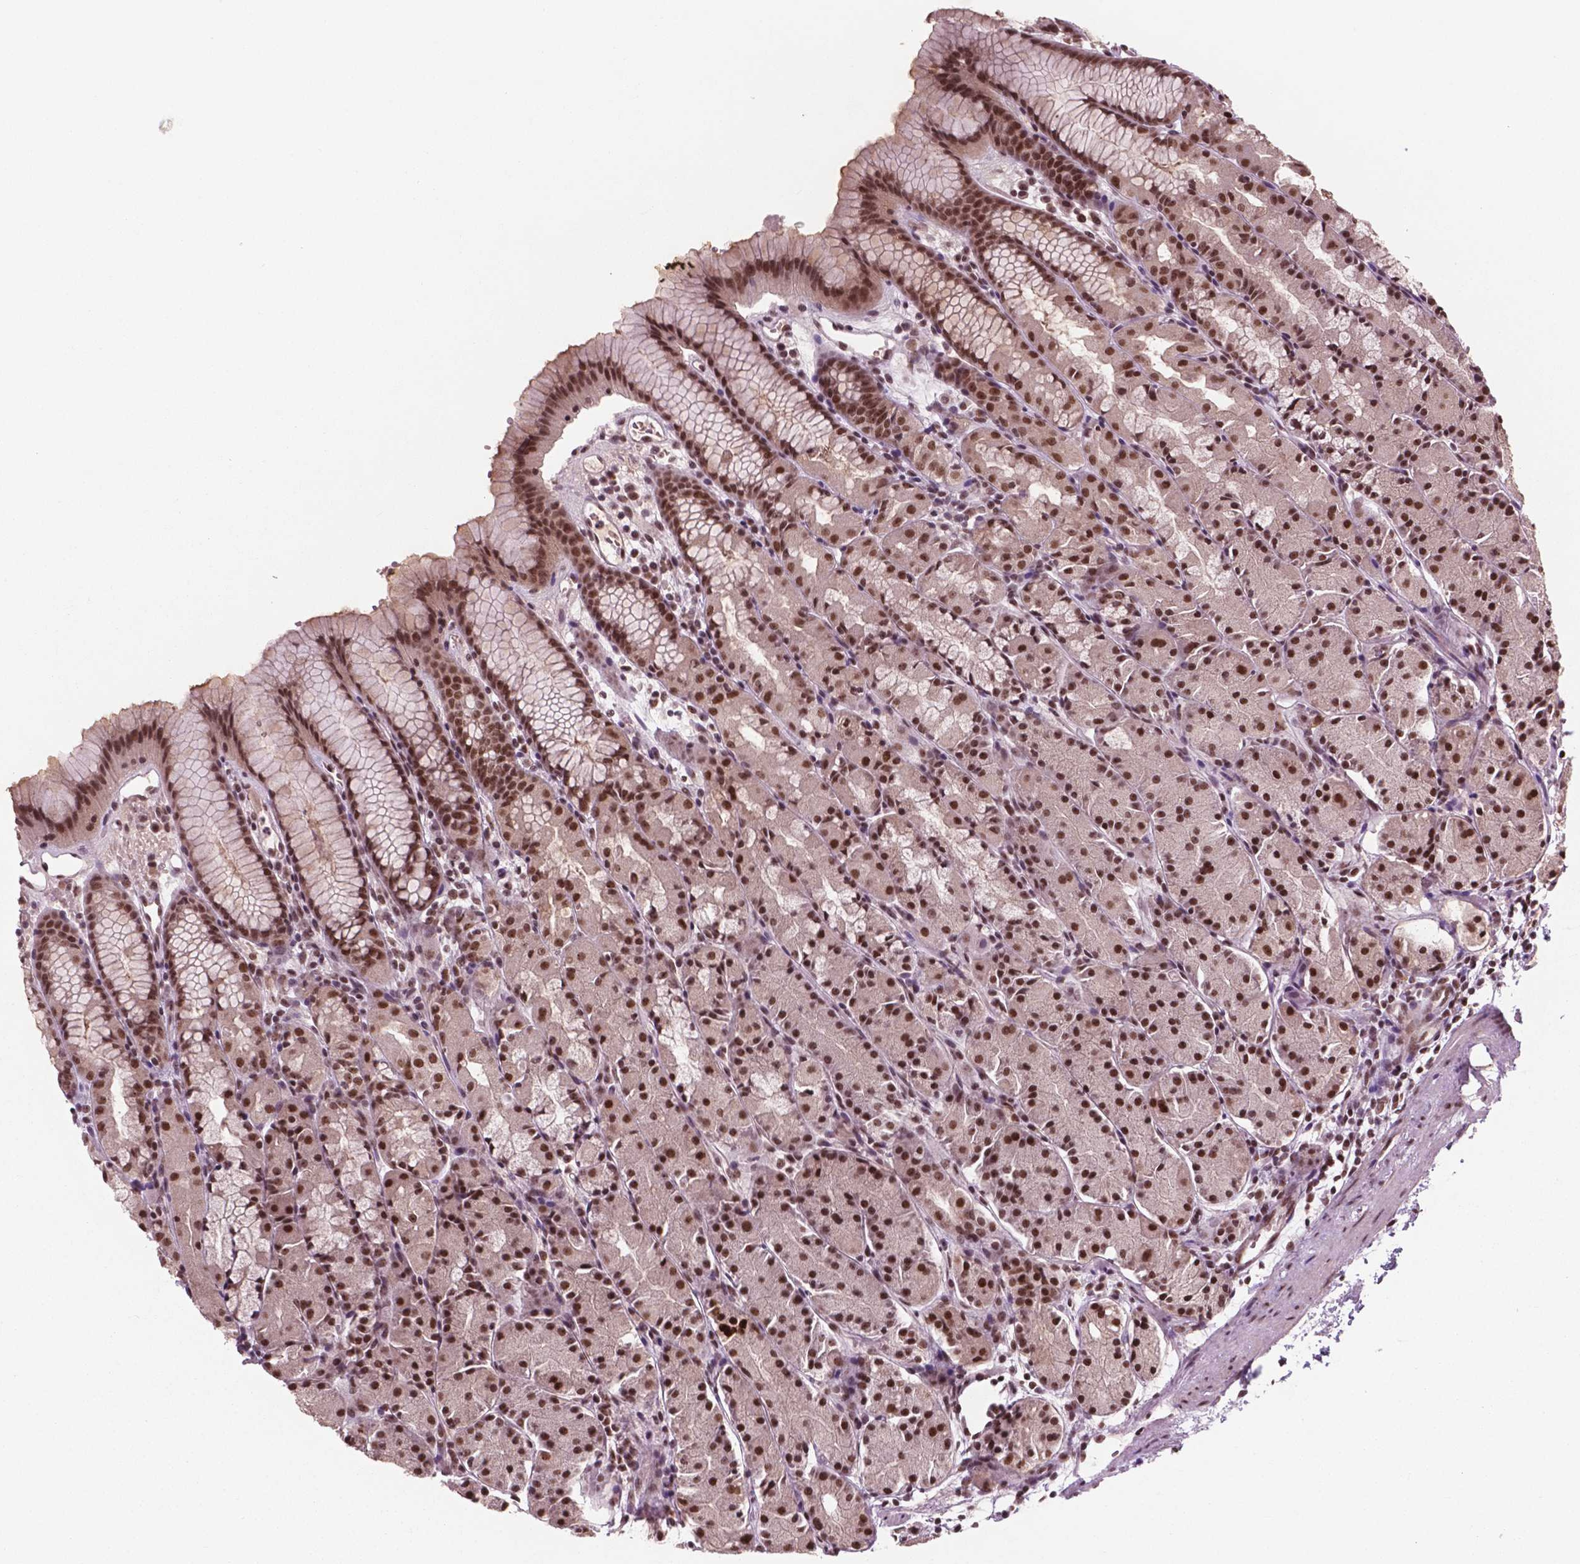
{"staining": {"intensity": "strong", "quantity": ">75%", "location": "nuclear"}, "tissue": "stomach", "cell_type": "Glandular cells", "image_type": "normal", "snomed": [{"axis": "morphology", "description": "Normal tissue, NOS"}, {"axis": "topography", "description": "Stomach, upper"}], "caption": "Strong nuclear staining for a protein is present in about >75% of glandular cells of normal stomach using immunohistochemistry (IHC).", "gene": "POLR2E", "patient": {"sex": "male", "age": 47}}